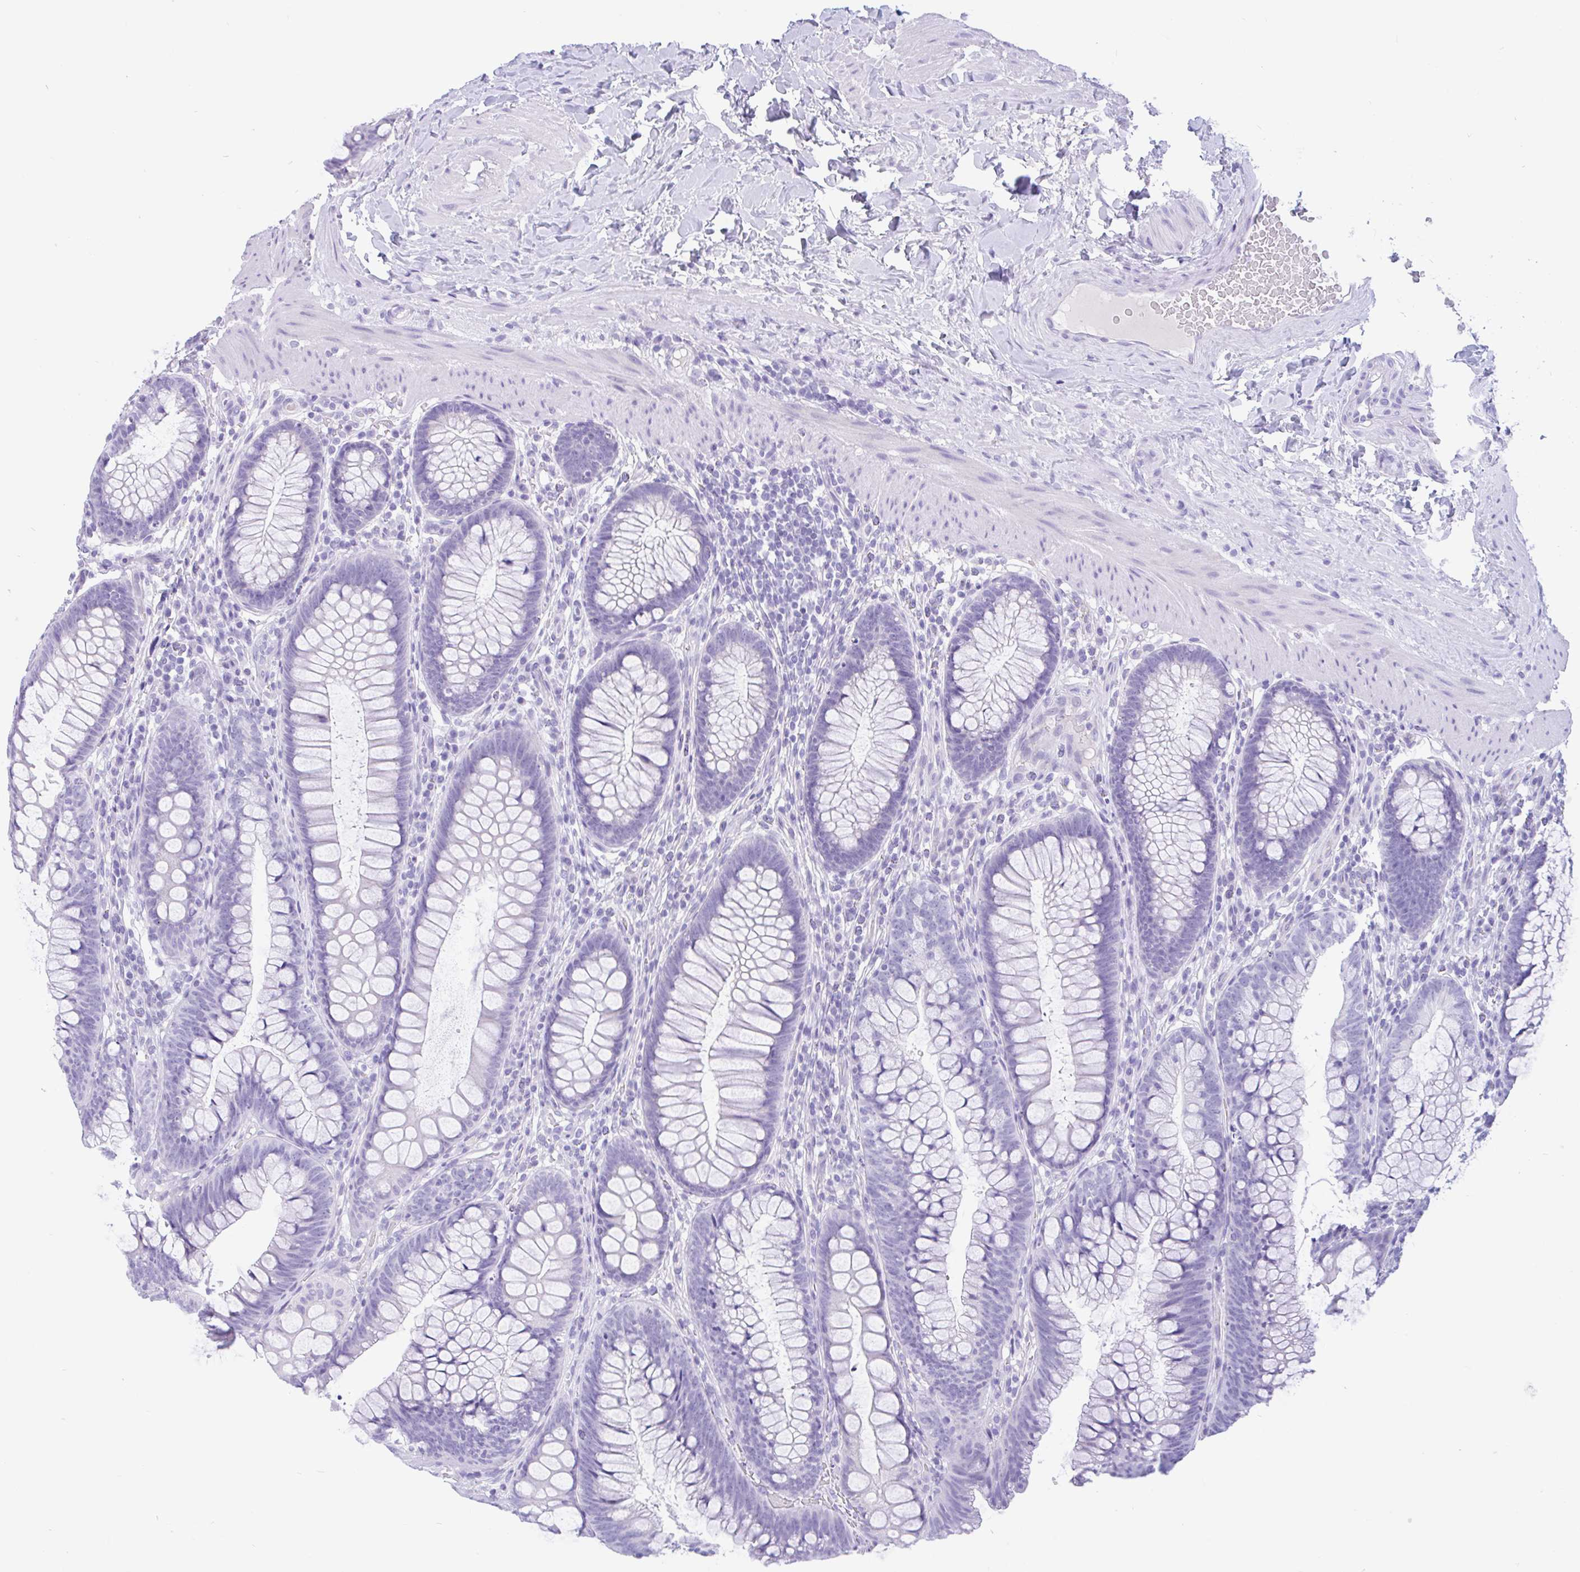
{"staining": {"intensity": "negative", "quantity": "none", "location": "none"}, "tissue": "colon", "cell_type": "Endothelial cells", "image_type": "normal", "snomed": [{"axis": "morphology", "description": "Normal tissue, NOS"}, {"axis": "morphology", "description": "Adenoma, NOS"}, {"axis": "topography", "description": "Soft tissue"}, {"axis": "topography", "description": "Colon"}], "caption": "Immunohistochemical staining of normal human colon displays no significant expression in endothelial cells. (DAB (3,3'-diaminobenzidine) IHC with hematoxylin counter stain).", "gene": "ZNF319", "patient": {"sex": "male", "age": 47}}